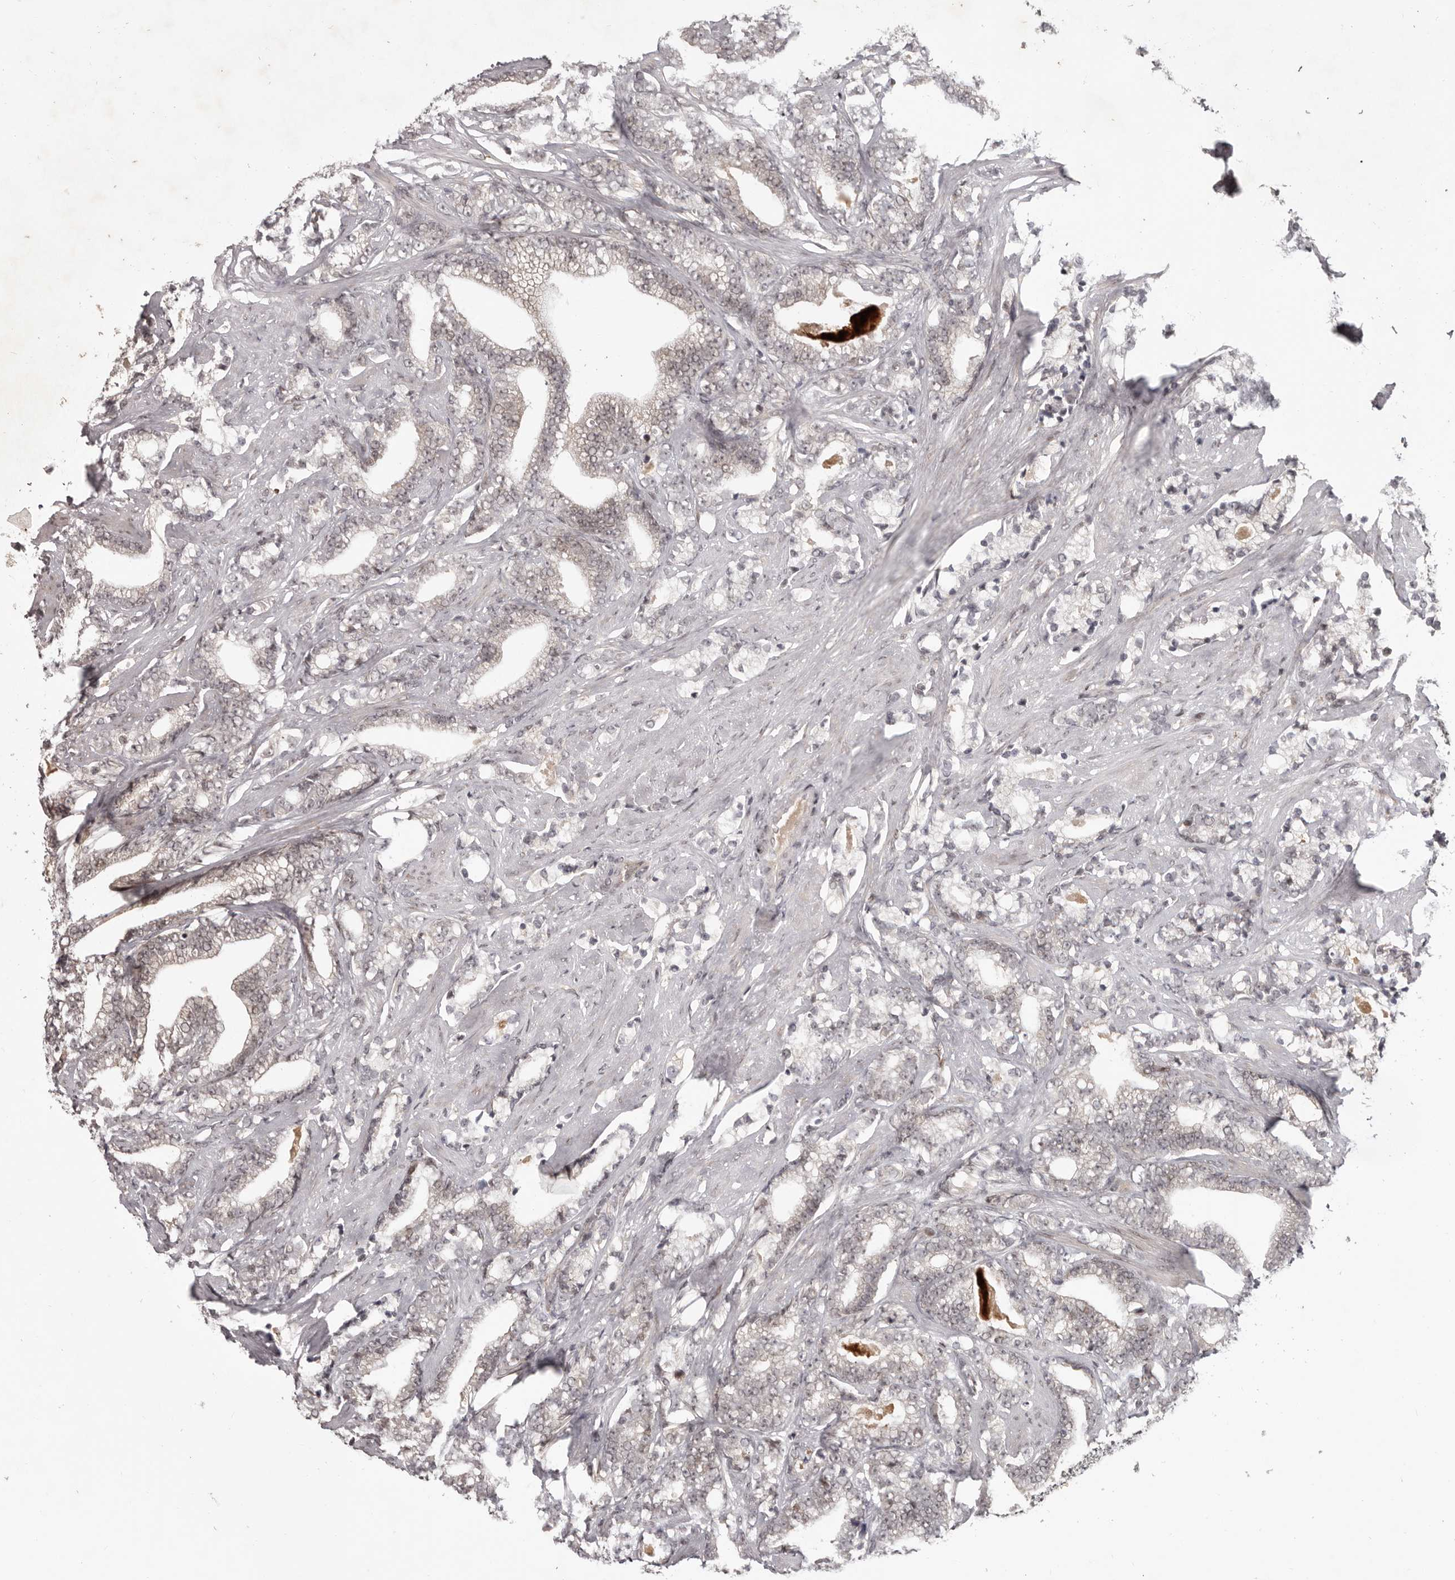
{"staining": {"intensity": "negative", "quantity": "none", "location": "none"}, "tissue": "prostate cancer", "cell_type": "Tumor cells", "image_type": "cancer", "snomed": [{"axis": "morphology", "description": "Adenocarcinoma, High grade"}, {"axis": "topography", "description": "Prostate and seminal vesicle, NOS"}], "caption": "This histopathology image is of prostate high-grade adenocarcinoma stained with immunohistochemistry (IHC) to label a protein in brown with the nuclei are counter-stained blue. There is no staining in tumor cells.", "gene": "TBX5", "patient": {"sex": "male", "age": 67}}